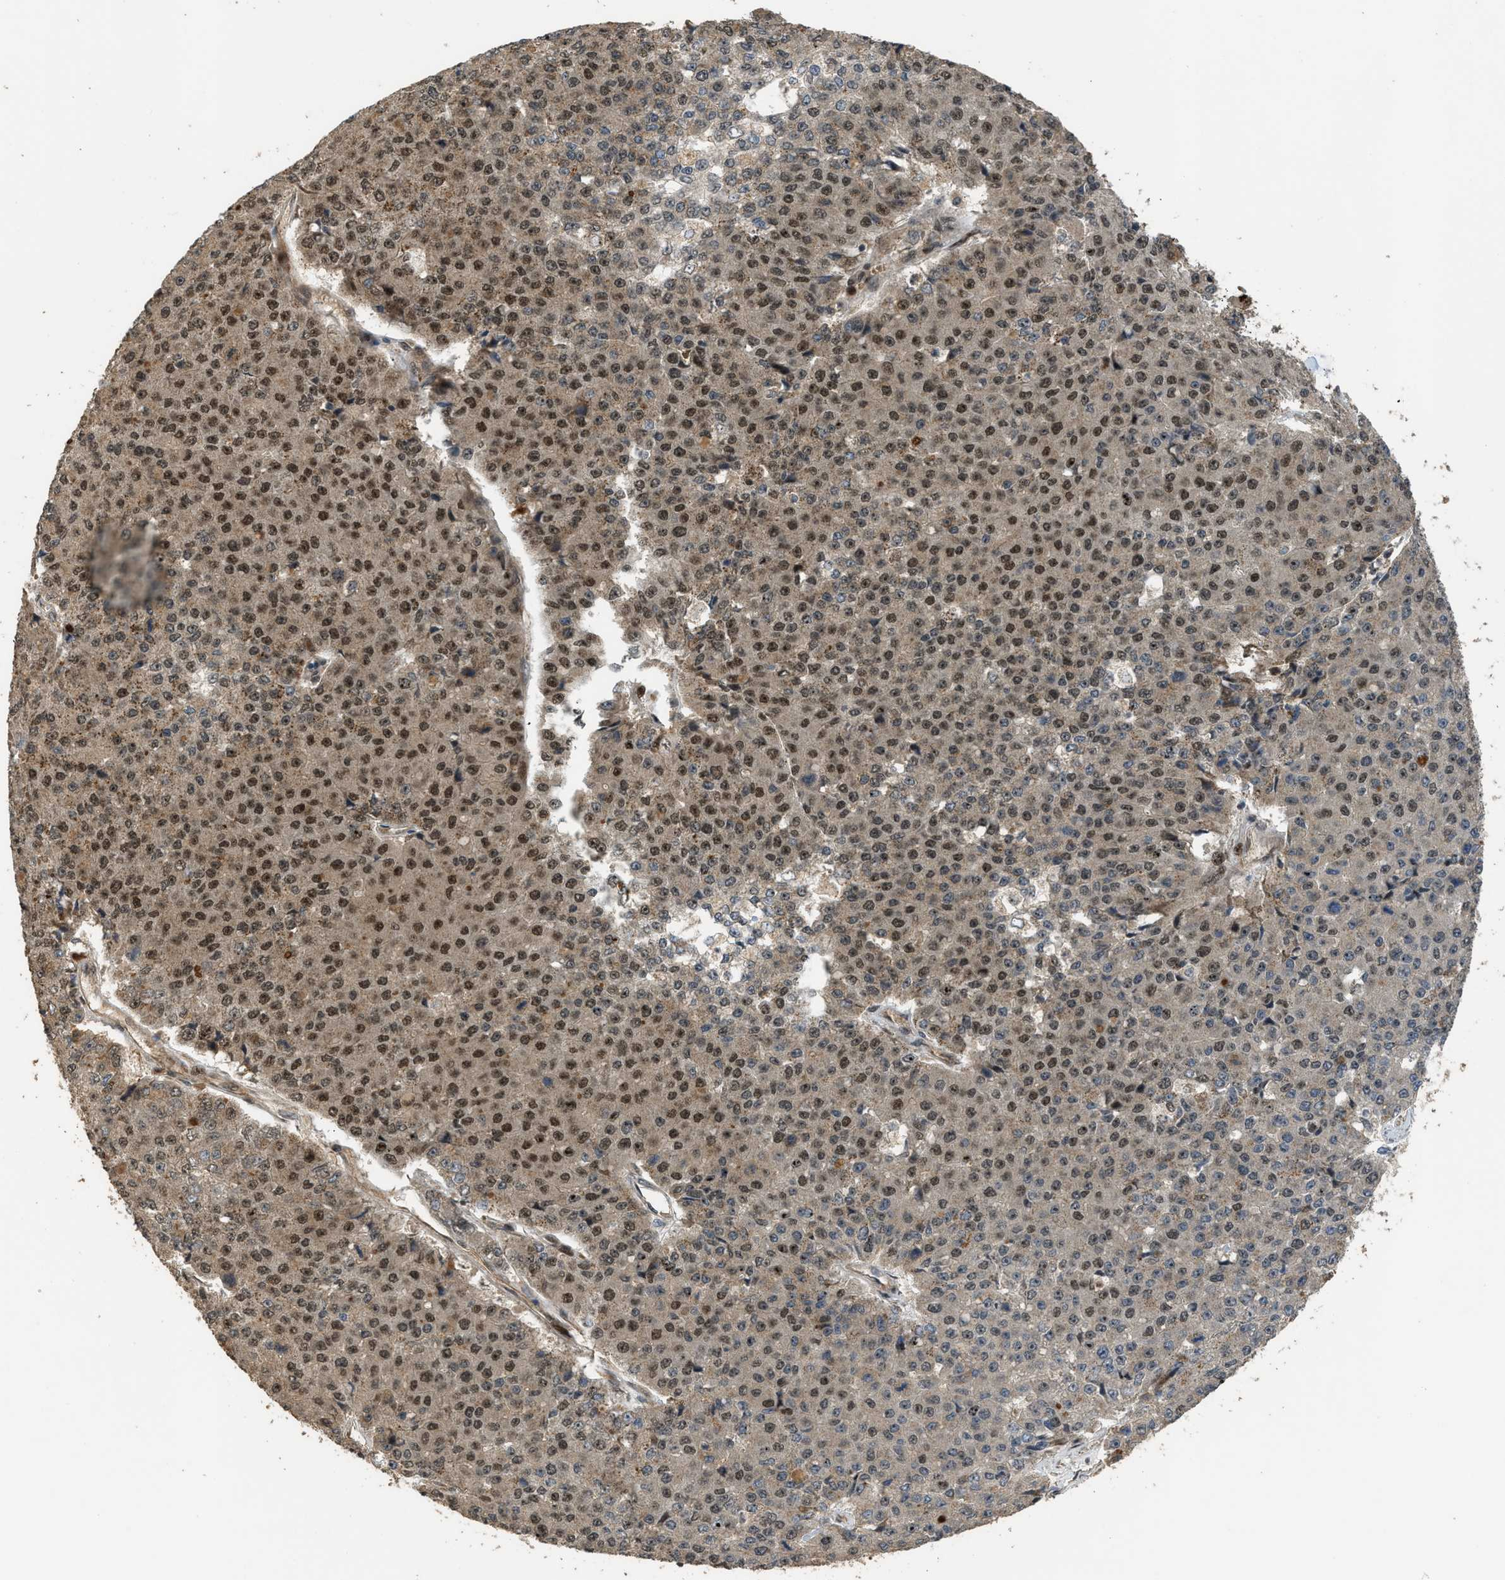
{"staining": {"intensity": "moderate", "quantity": "25%-75%", "location": "nuclear"}, "tissue": "pancreatic cancer", "cell_type": "Tumor cells", "image_type": "cancer", "snomed": [{"axis": "morphology", "description": "Adenocarcinoma, NOS"}, {"axis": "topography", "description": "Pancreas"}], "caption": "Human pancreatic adenocarcinoma stained for a protein (brown) demonstrates moderate nuclear positive expression in approximately 25%-75% of tumor cells.", "gene": "GET1", "patient": {"sex": "male", "age": 50}}